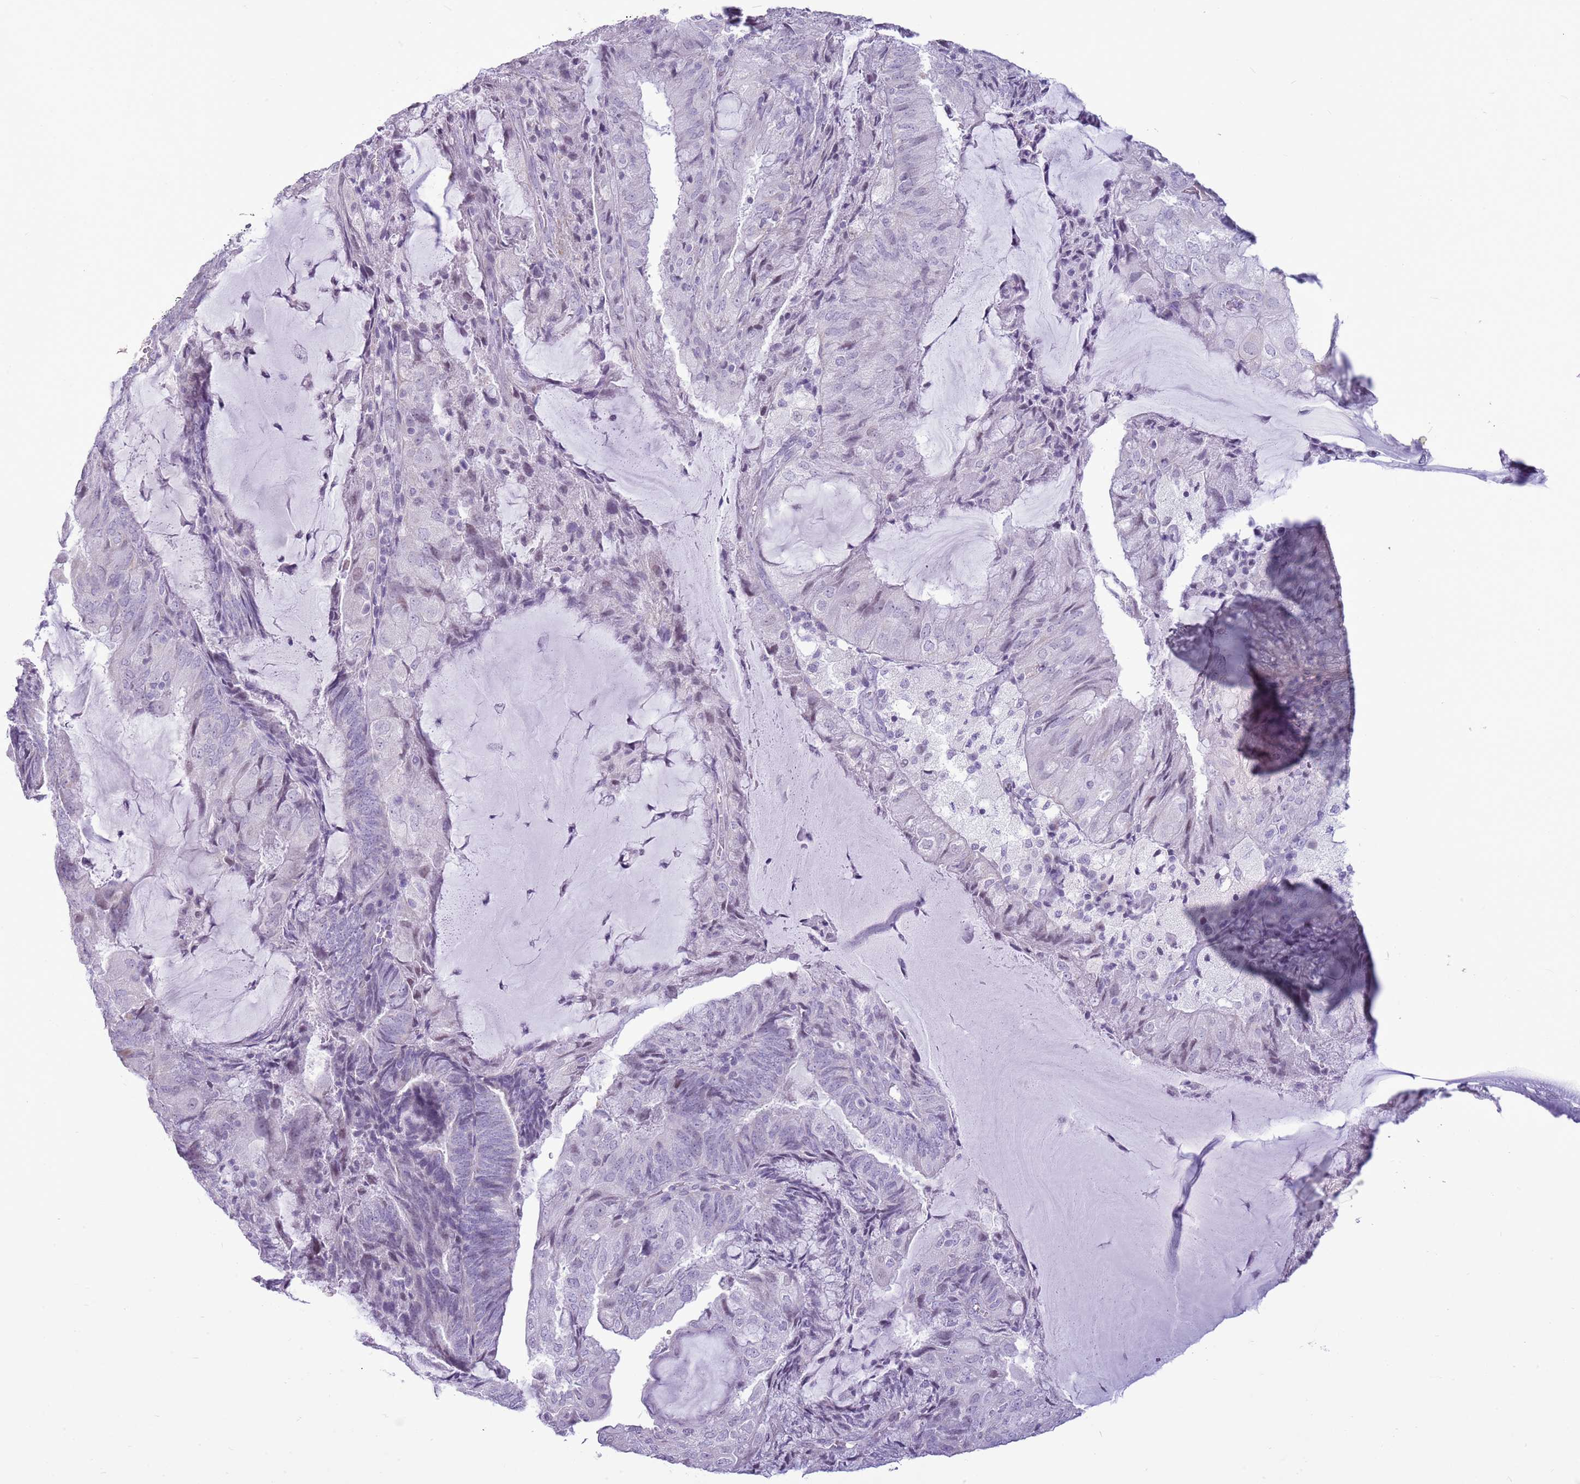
{"staining": {"intensity": "negative", "quantity": "none", "location": "none"}, "tissue": "endometrial cancer", "cell_type": "Tumor cells", "image_type": "cancer", "snomed": [{"axis": "morphology", "description": "Adenocarcinoma, NOS"}, {"axis": "topography", "description": "Endometrium"}], "caption": "Adenocarcinoma (endometrial) was stained to show a protein in brown. There is no significant positivity in tumor cells.", "gene": "RPL3L", "patient": {"sex": "female", "age": 81}}